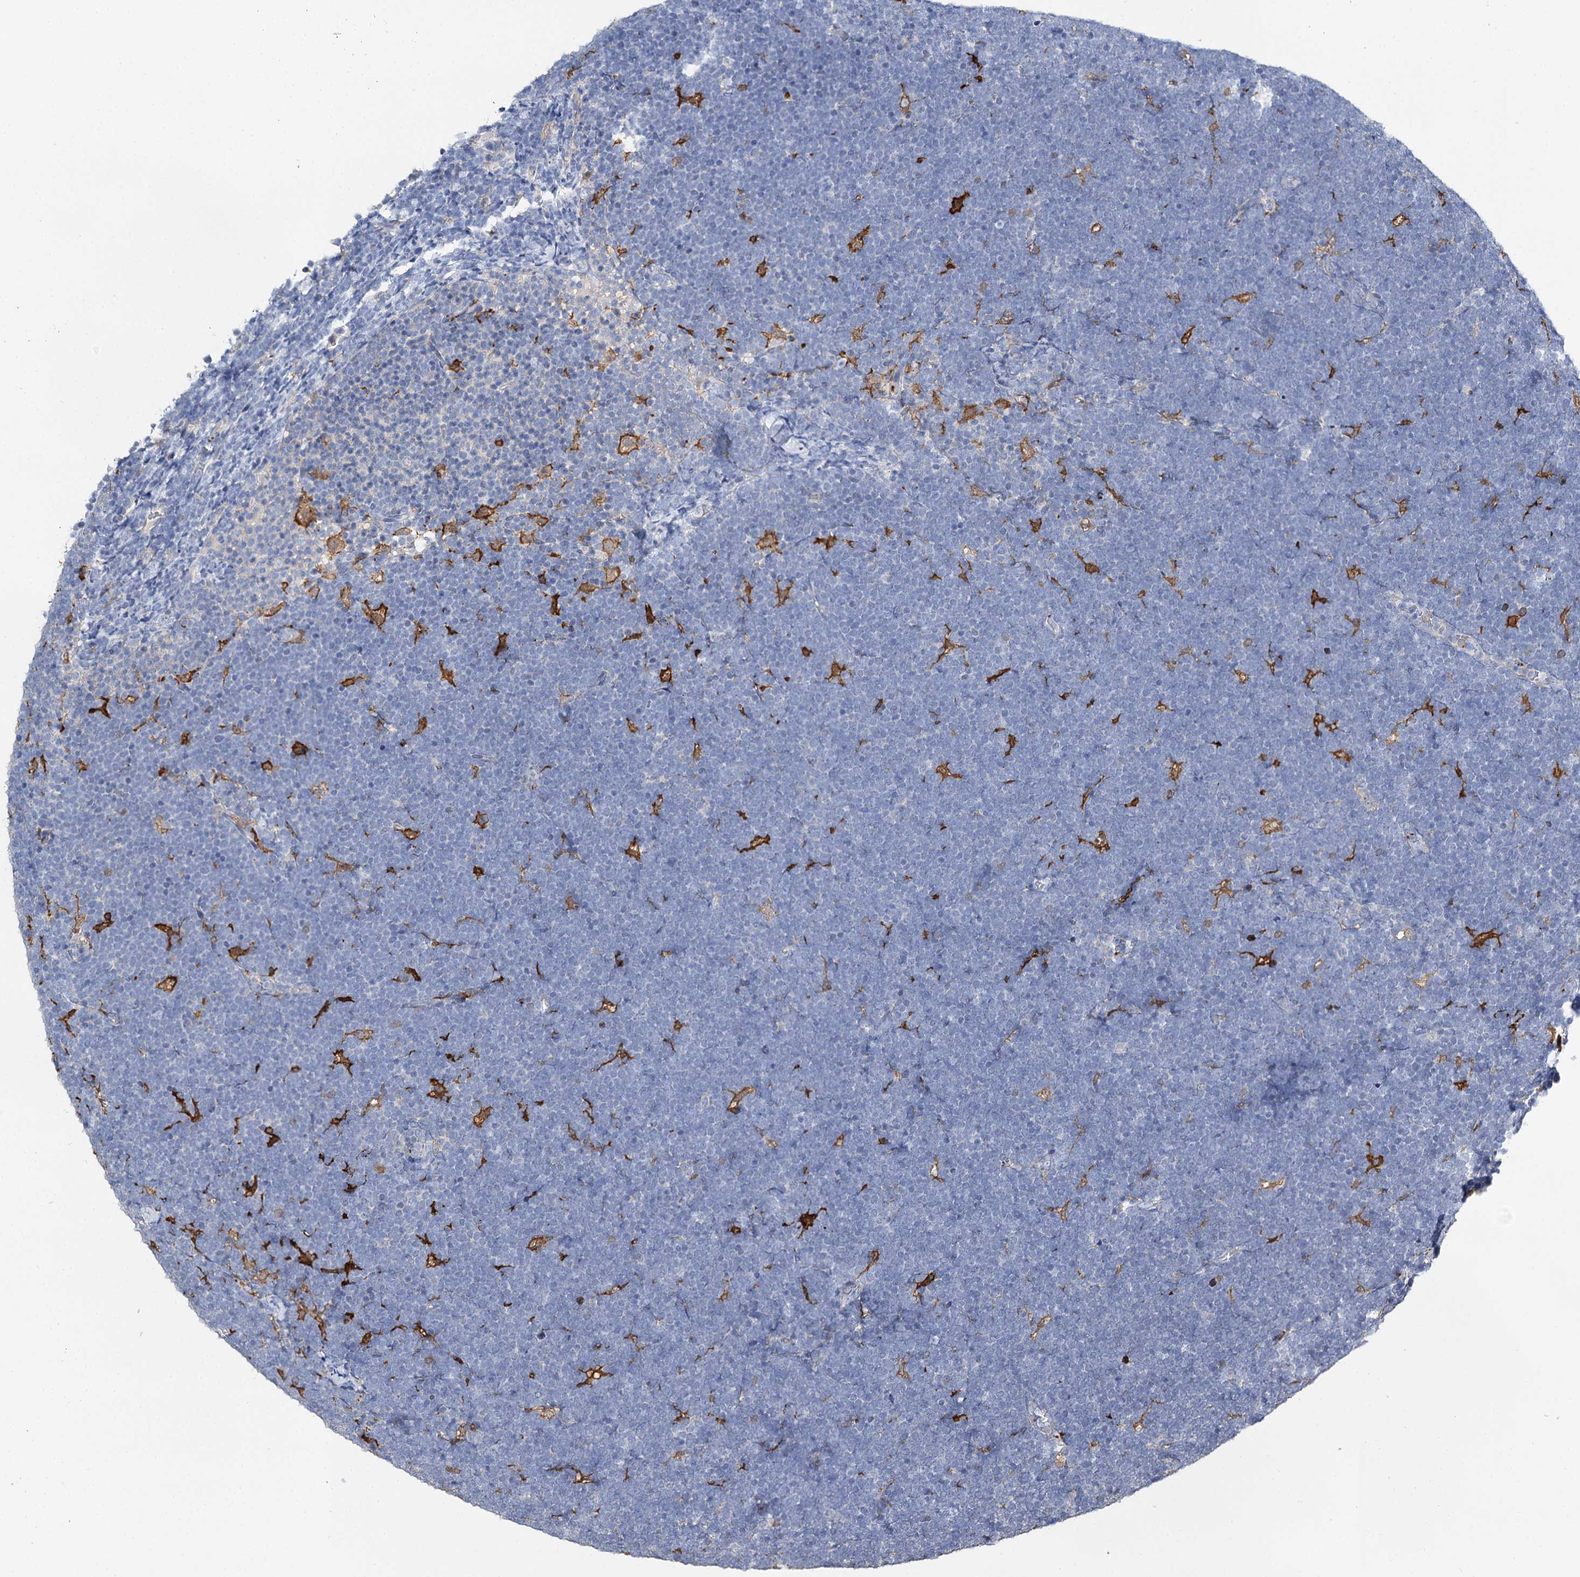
{"staining": {"intensity": "negative", "quantity": "none", "location": "none"}, "tissue": "lymphoma", "cell_type": "Tumor cells", "image_type": "cancer", "snomed": [{"axis": "morphology", "description": "Malignant lymphoma, non-Hodgkin's type, High grade"}, {"axis": "topography", "description": "Lymph node"}], "caption": "Protein analysis of lymphoma displays no significant staining in tumor cells. Brightfield microscopy of immunohistochemistry stained with DAB (3,3'-diaminobenzidine) (brown) and hematoxylin (blue), captured at high magnification.", "gene": "DNAH6", "patient": {"sex": "male", "age": 13}}